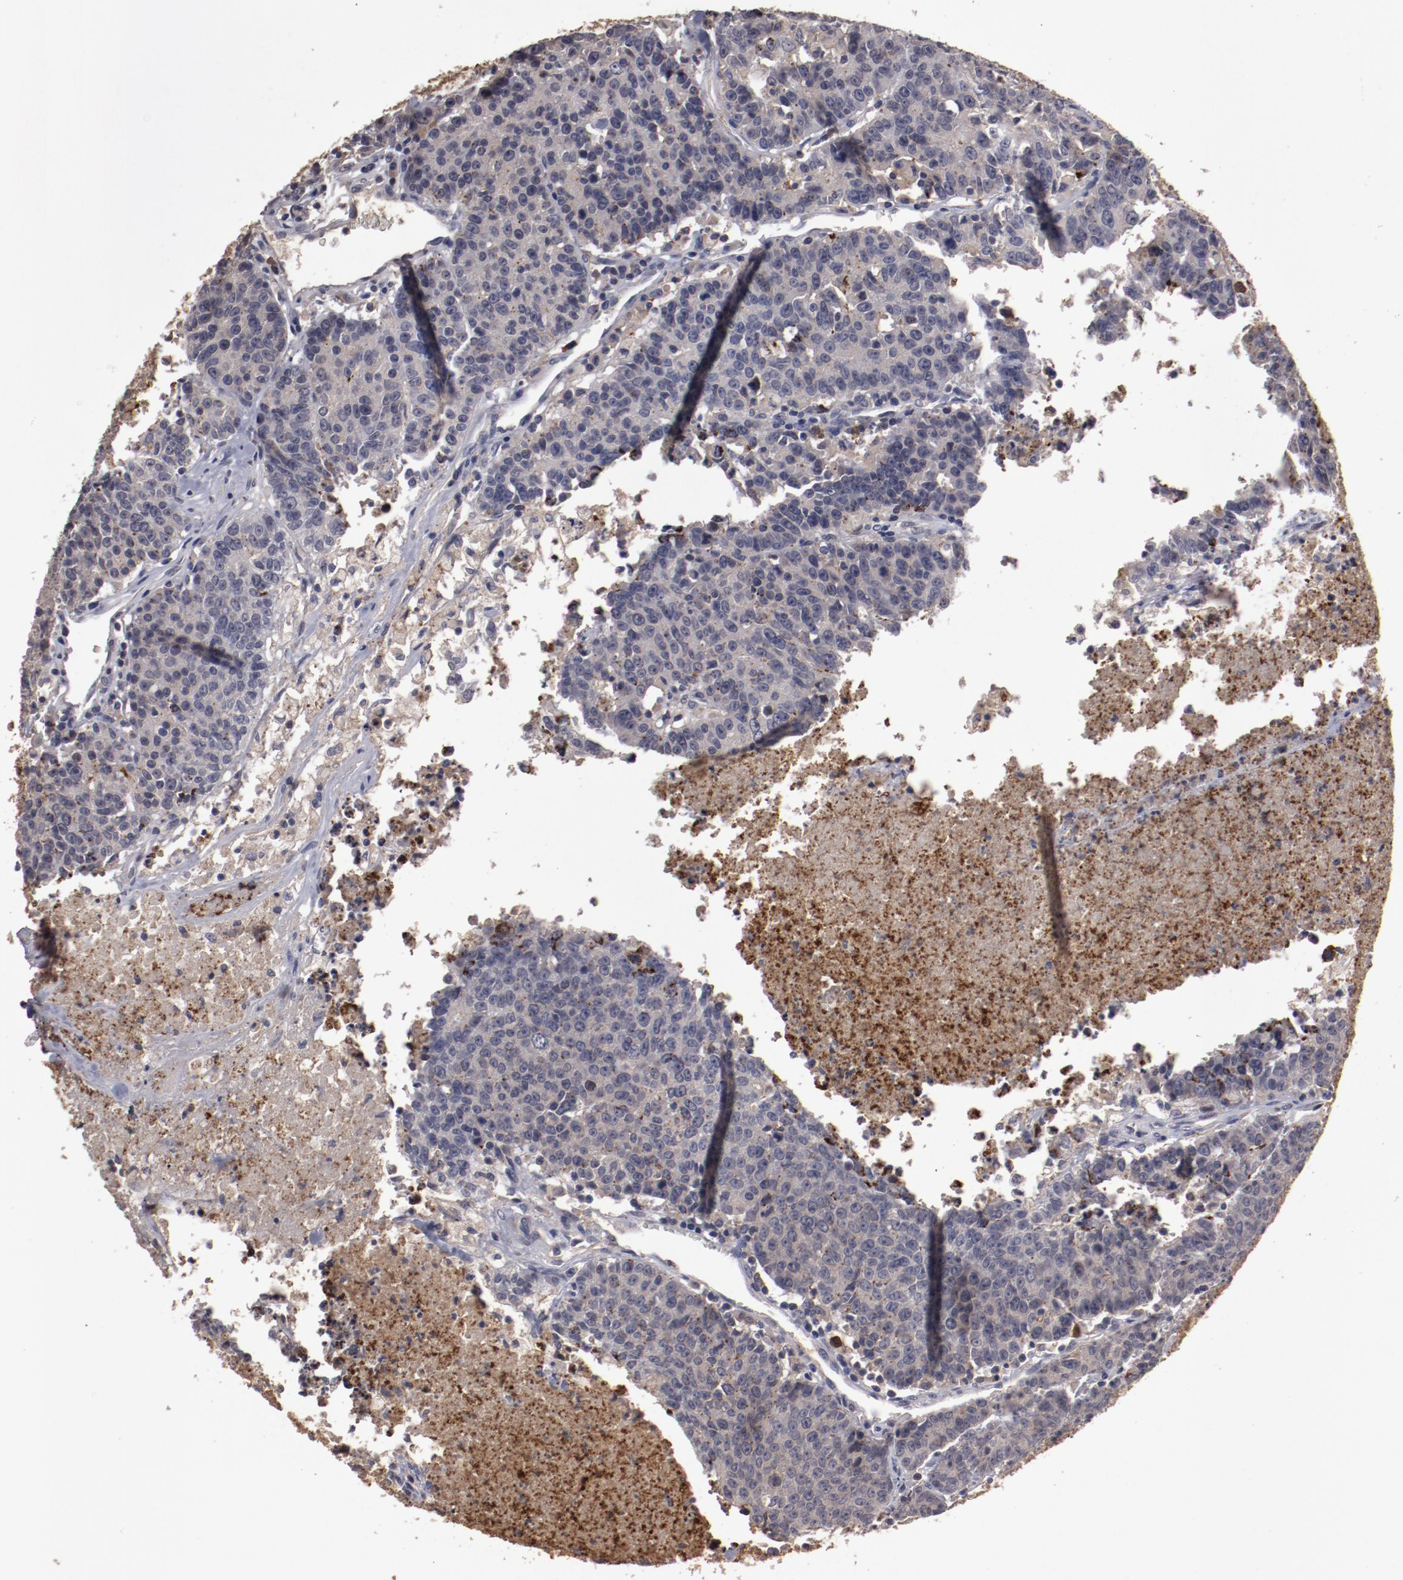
{"staining": {"intensity": "weak", "quantity": "<25%", "location": "cytoplasmic/membranous"}, "tissue": "colorectal cancer", "cell_type": "Tumor cells", "image_type": "cancer", "snomed": [{"axis": "morphology", "description": "Adenocarcinoma, NOS"}, {"axis": "topography", "description": "Colon"}], "caption": "The IHC micrograph has no significant expression in tumor cells of colorectal cancer (adenocarcinoma) tissue.", "gene": "LRRC75B", "patient": {"sex": "female", "age": 53}}